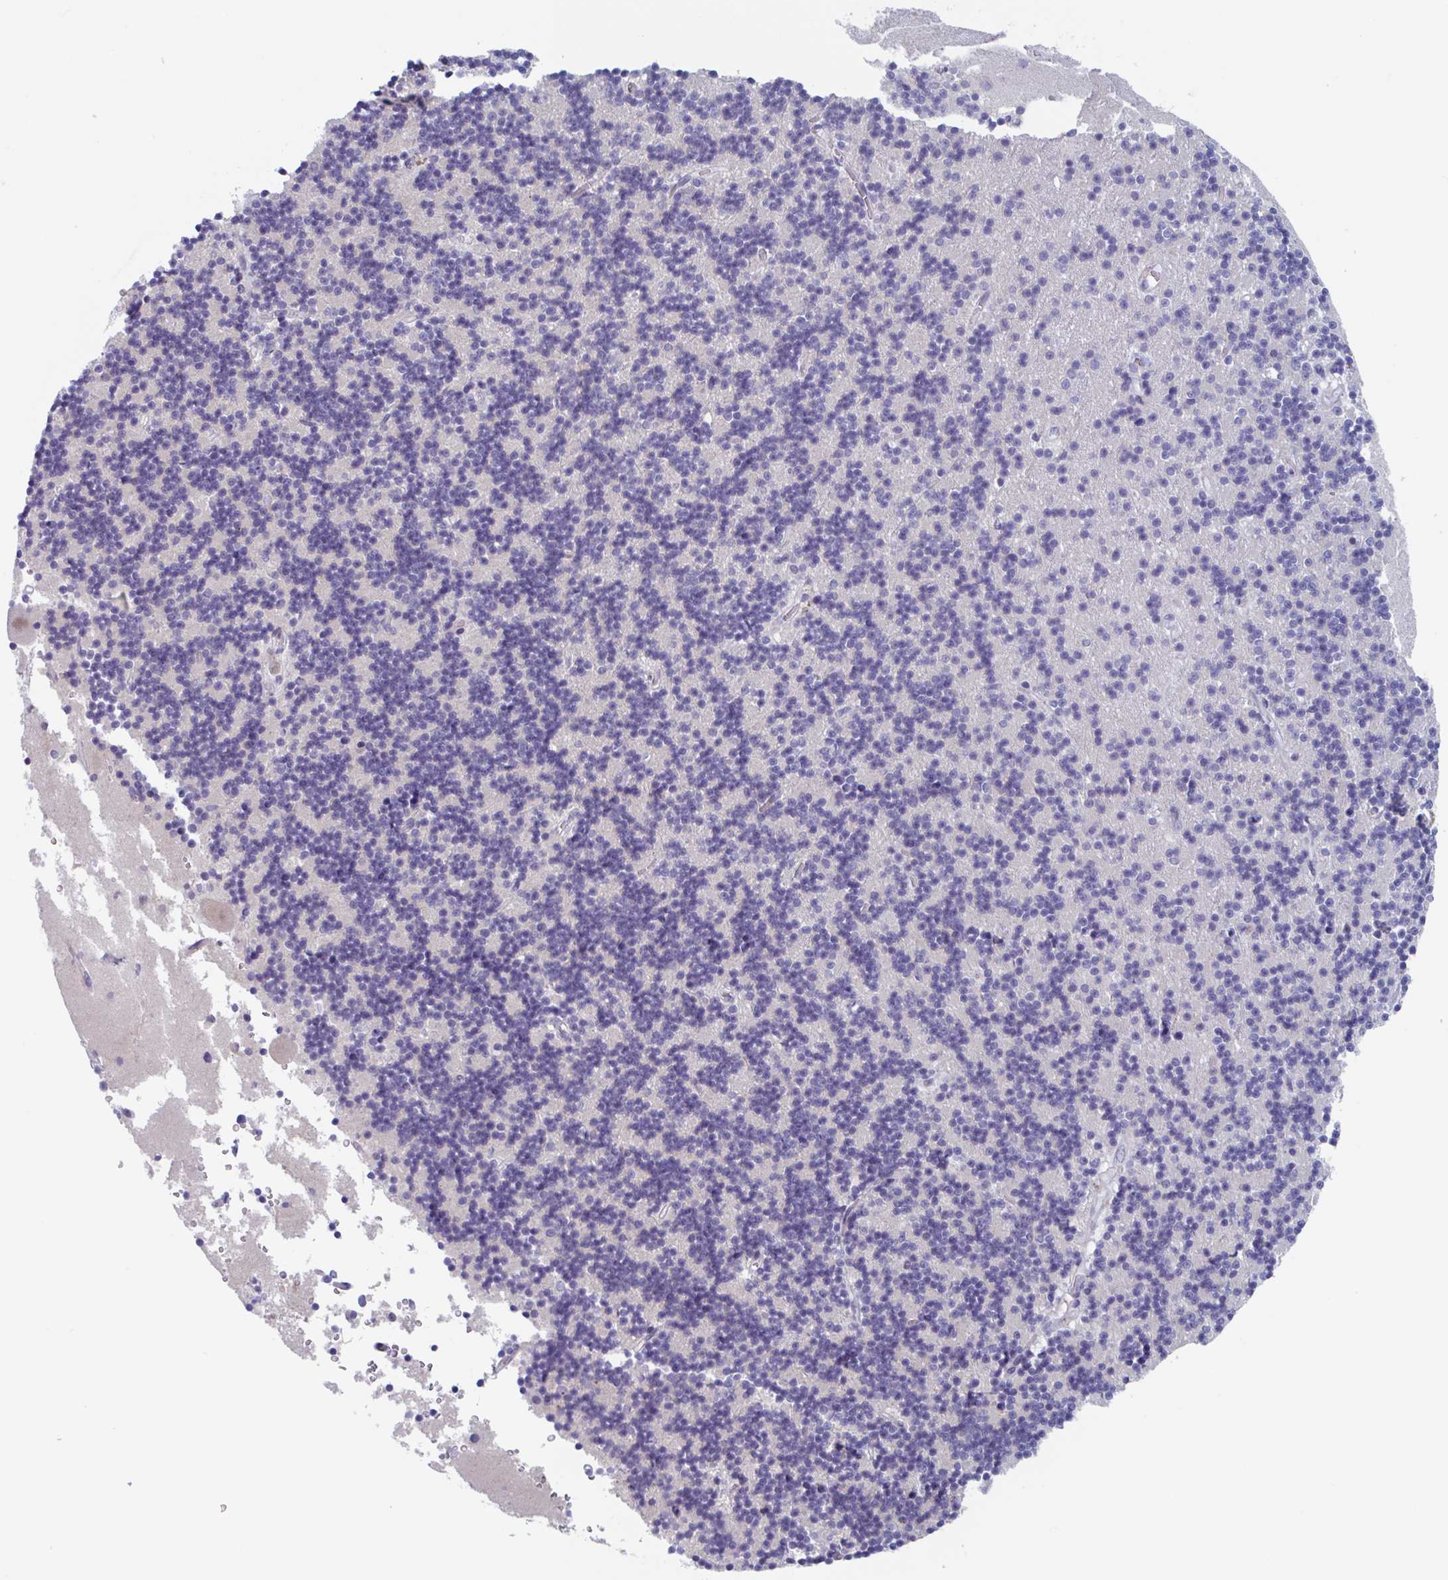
{"staining": {"intensity": "negative", "quantity": "none", "location": "none"}, "tissue": "cerebellum", "cell_type": "Cells in granular layer", "image_type": "normal", "snomed": [{"axis": "morphology", "description": "Normal tissue, NOS"}, {"axis": "topography", "description": "Cerebellum"}], "caption": "IHC photomicrograph of normal cerebellum stained for a protein (brown), which displays no expression in cells in granular layer.", "gene": "DUXA", "patient": {"sex": "male", "age": 54}}